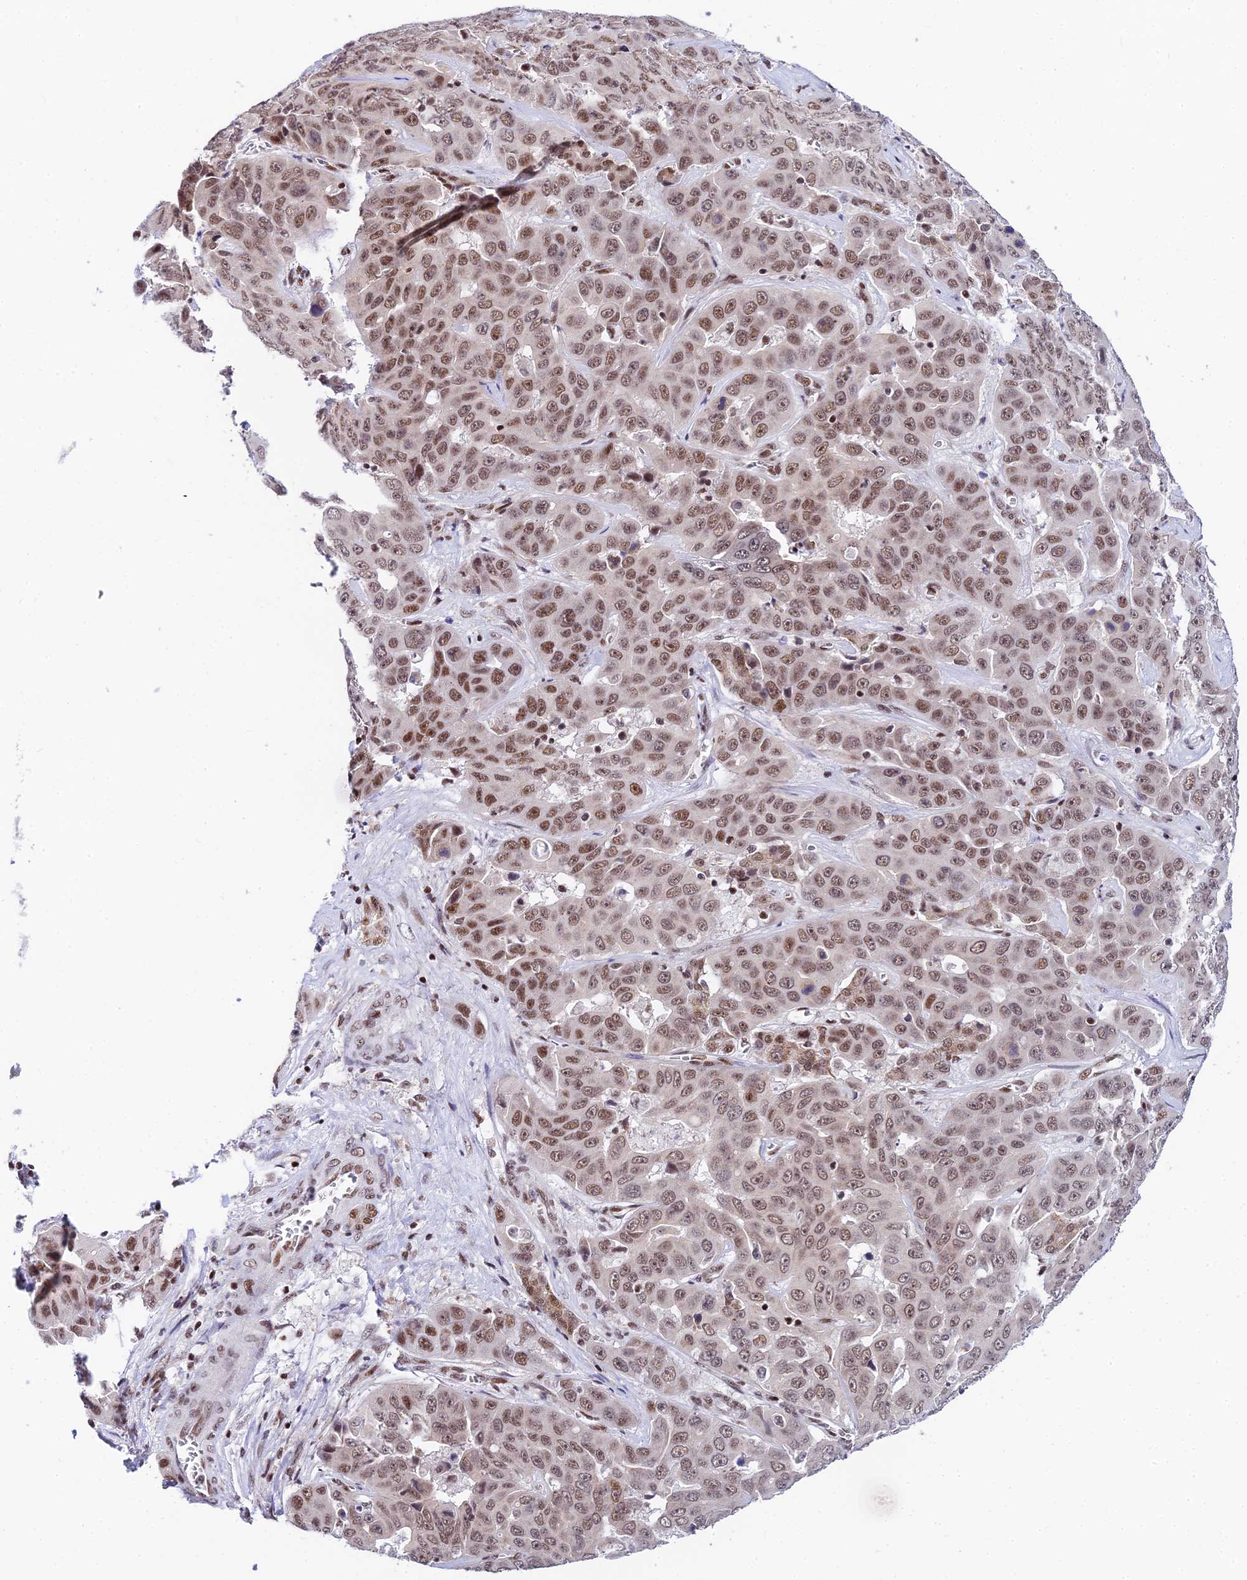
{"staining": {"intensity": "moderate", "quantity": ">75%", "location": "nuclear"}, "tissue": "liver cancer", "cell_type": "Tumor cells", "image_type": "cancer", "snomed": [{"axis": "morphology", "description": "Cholangiocarcinoma"}, {"axis": "topography", "description": "Liver"}], "caption": "Tumor cells display medium levels of moderate nuclear expression in approximately >75% of cells in cholangiocarcinoma (liver). (DAB = brown stain, brightfield microscopy at high magnification).", "gene": "USP22", "patient": {"sex": "female", "age": 52}}